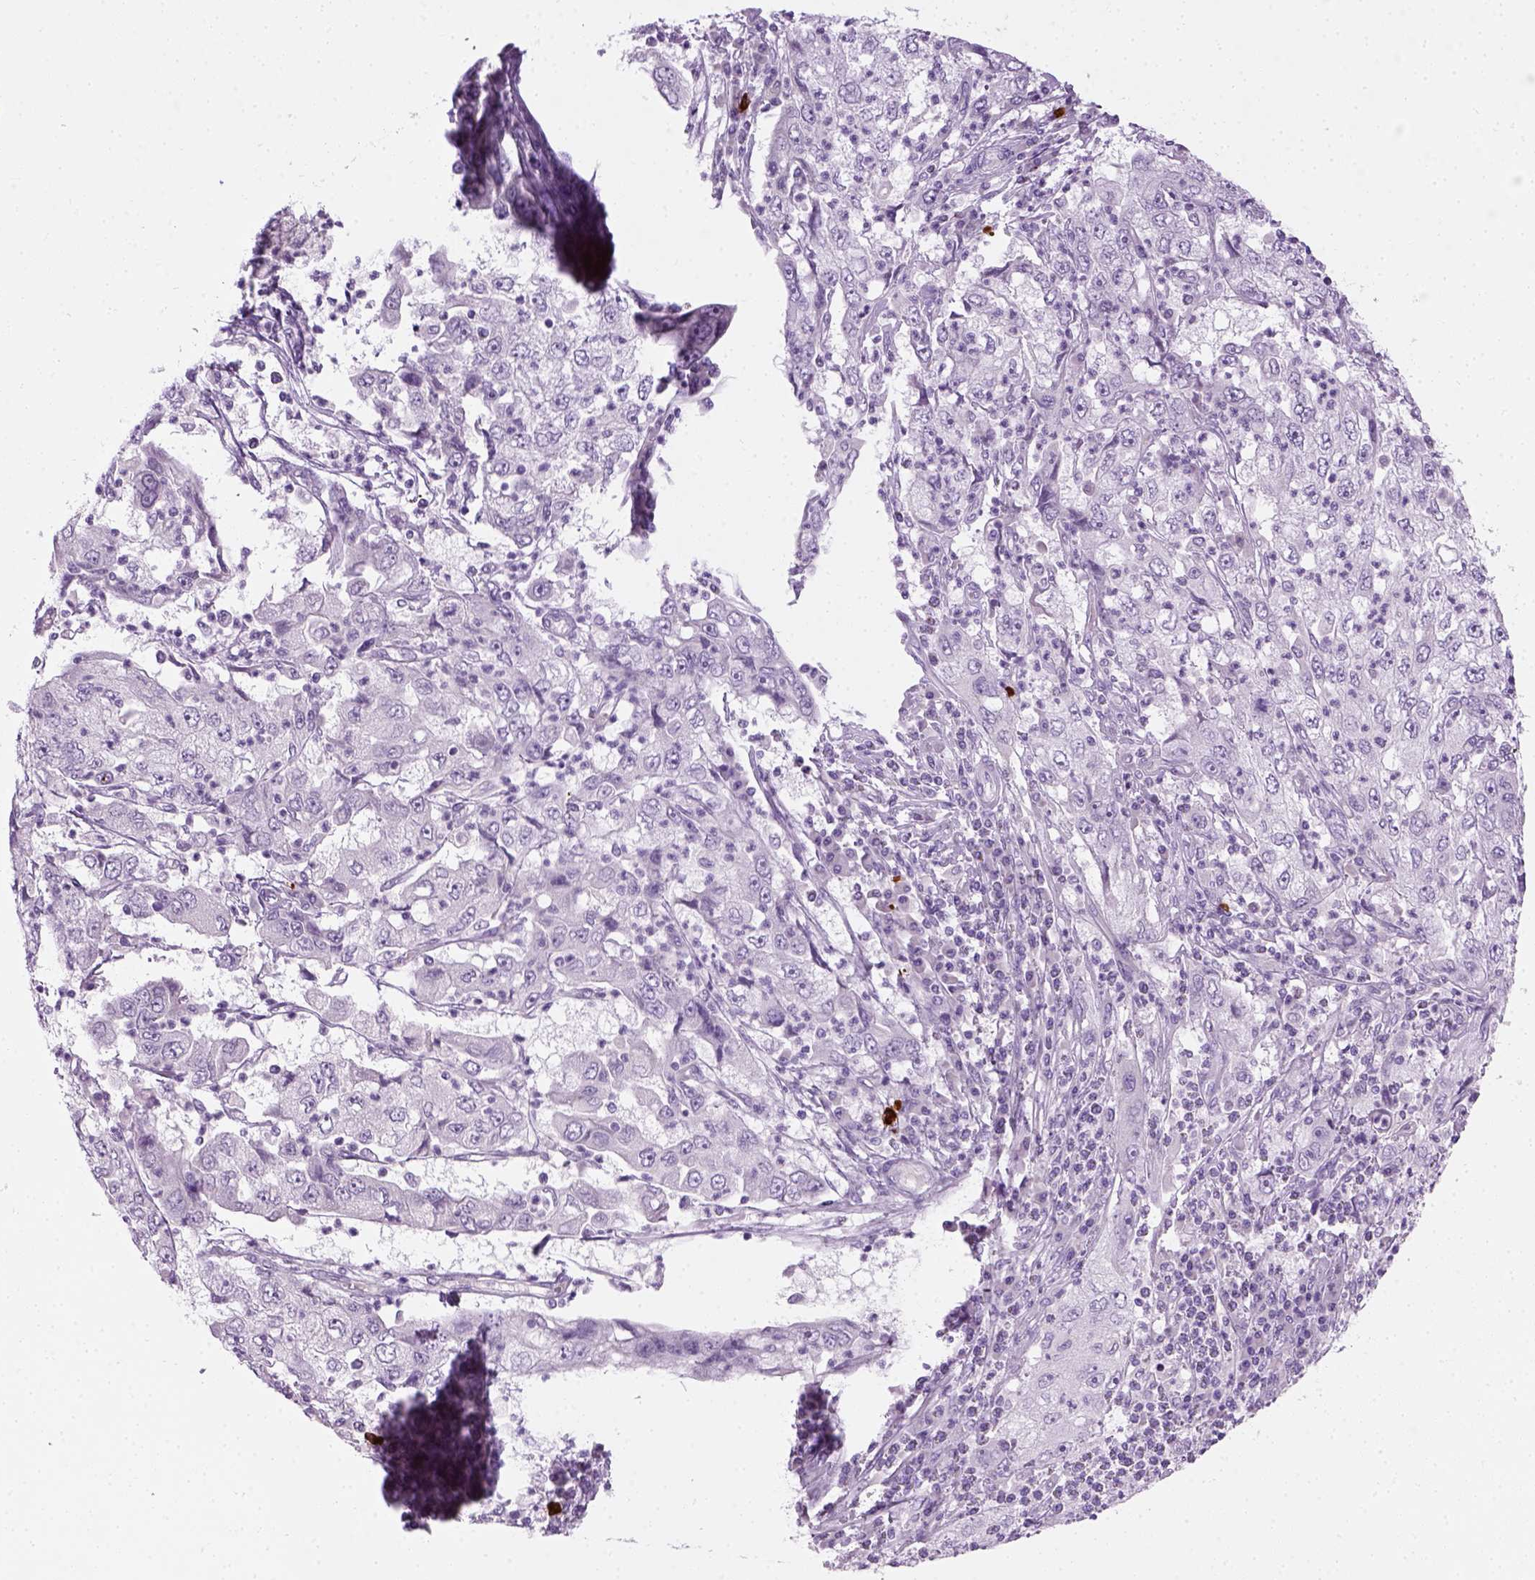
{"staining": {"intensity": "negative", "quantity": "none", "location": "none"}, "tissue": "cervical cancer", "cell_type": "Tumor cells", "image_type": "cancer", "snomed": [{"axis": "morphology", "description": "Squamous cell carcinoma, NOS"}, {"axis": "topography", "description": "Cervix"}], "caption": "Histopathology image shows no significant protein expression in tumor cells of cervical squamous cell carcinoma.", "gene": "CIBAR2", "patient": {"sex": "female", "age": 36}}